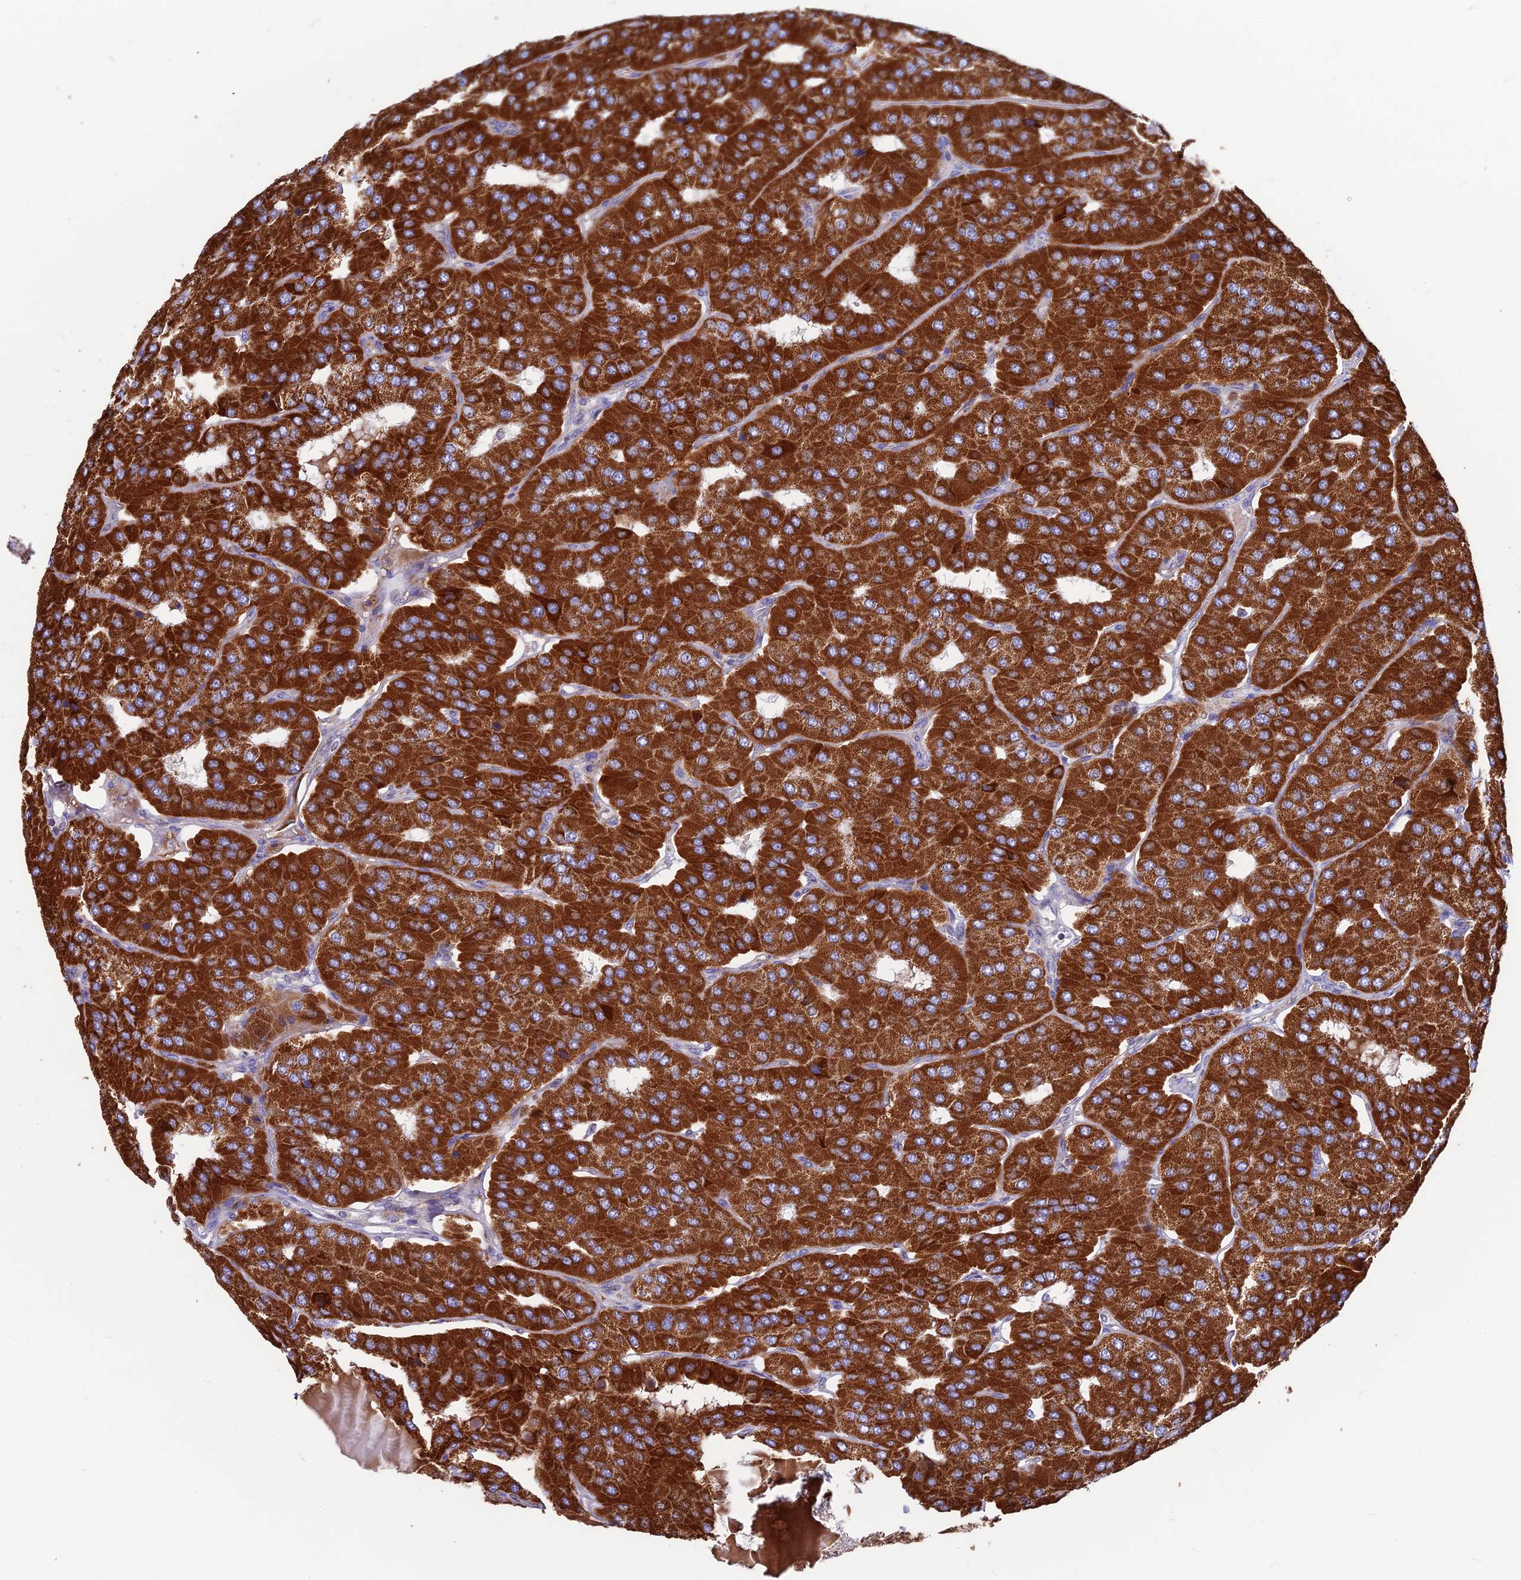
{"staining": {"intensity": "strong", "quantity": ">75%", "location": "cytoplasmic/membranous"}, "tissue": "parathyroid gland", "cell_type": "Glandular cells", "image_type": "normal", "snomed": [{"axis": "morphology", "description": "Normal tissue, NOS"}, {"axis": "morphology", "description": "Adenoma, NOS"}, {"axis": "topography", "description": "Parathyroid gland"}], "caption": "This histopathology image exhibits immunohistochemistry (IHC) staining of unremarkable human parathyroid gland, with high strong cytoplasmic/membranous staining in about >75% of glandular cells.", "gene": "CS", "patient": {"sex": "female", "age": 86}}